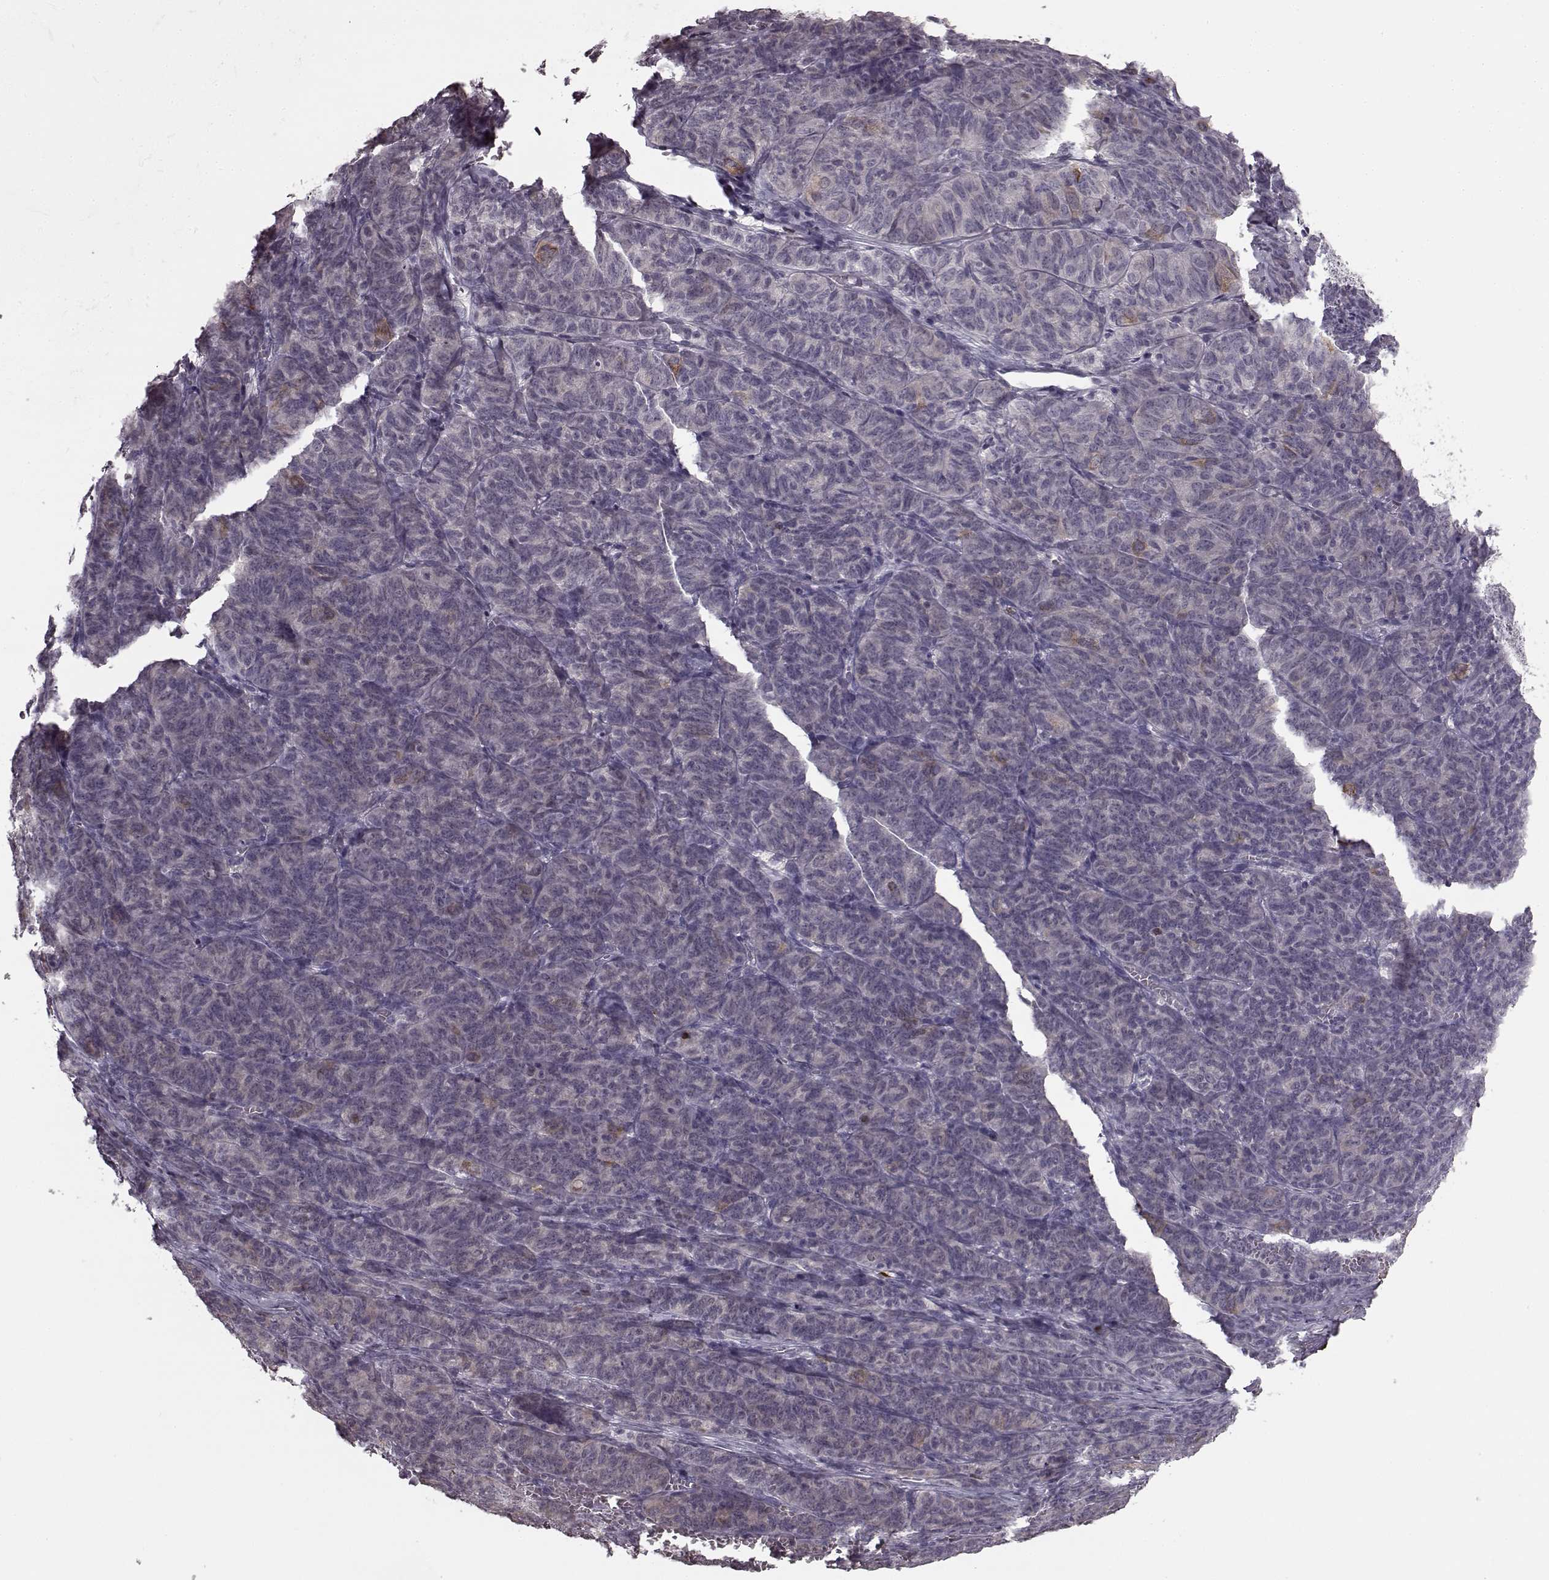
{"staining": {"intensity": "weak", "quantity": "<25%", "location": "cytoplasmic/membranous"}, "tissue": "ovarian cancer", "cell_type": "Tumor cells", "image_type": "cancer", "snomed": [{"axis": "morphology", "description": "Carcinoma, endometroid"}, {"axis": "topography", "description": "Ovary"}], "caption": "An IHC histopathology image of ovarian endometroid carcinoma is shown. There is no staining in tumor cells of ovarian endometroid carcinoma.", "gene": "HMMR", "patient": {"sex": "female", "age": 80}}